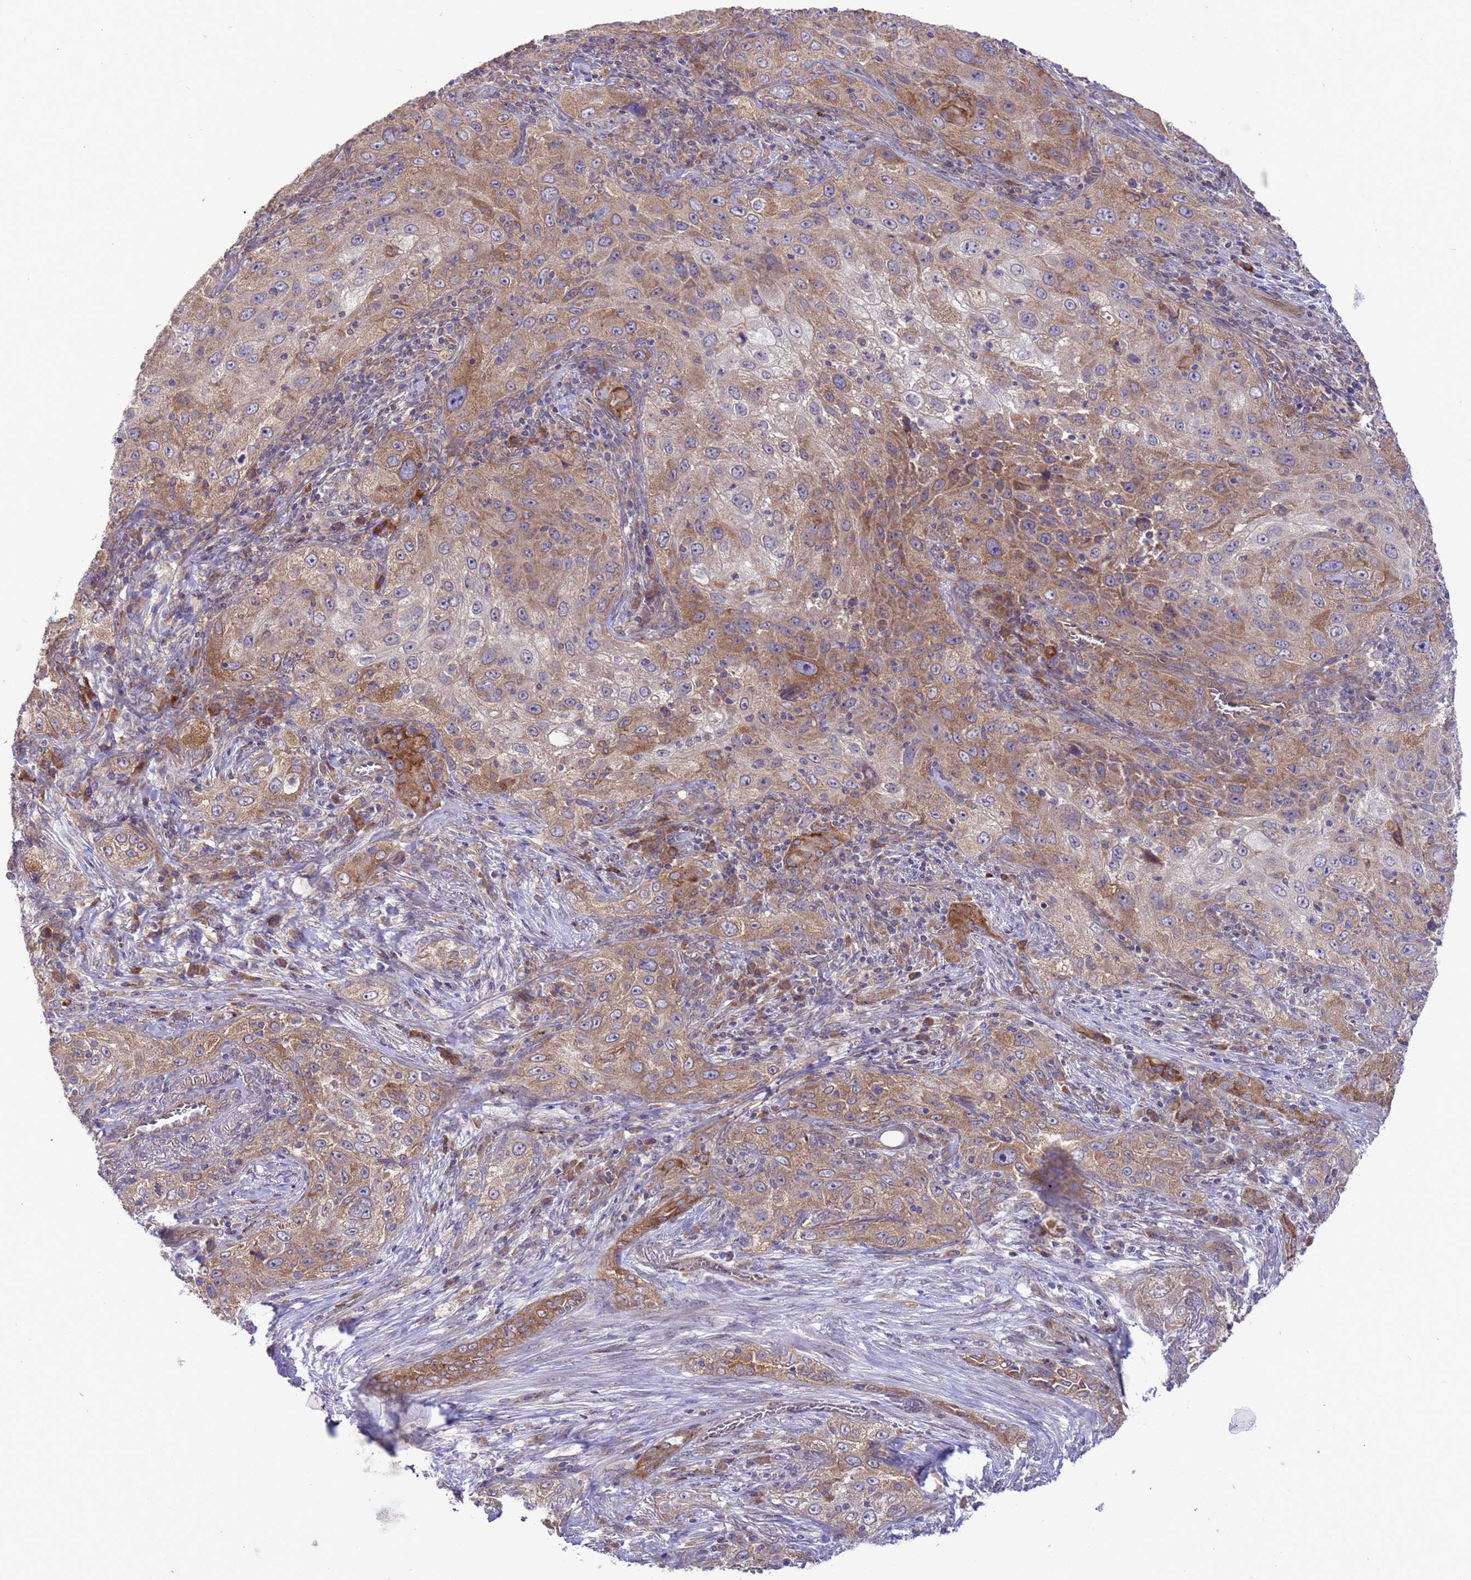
{"staining": {"intensity": "moderate", "quantity": ">75%", "location": "cytoplasmic/membranous"}, "tissue": "lung cancer", "cell_type": "Tumor cells", "image_type": "cancer", "snomed": [{"axis": "morphology", "description": "Squamous cell carcinoma, NOS"}, {"axis": "topography", "description": "Lung"}], "caption": "Immunohistochemistry (IHC) staining of squamous cell carcinoma (lung), which demonstrates medium levels of moderate cytoplasmic/membranous expression in about >75% of tumor cells indicating moderate cytoplasmic/membranous protein expression. The staining was performed using DAB (3,3'-diaminobenzidine) (brown) for protein detection and nuclei were counterstained in hematoxylin (blue).", "gene": "ARHGAP12", "patient": {"sex": "female", "age": 69}}